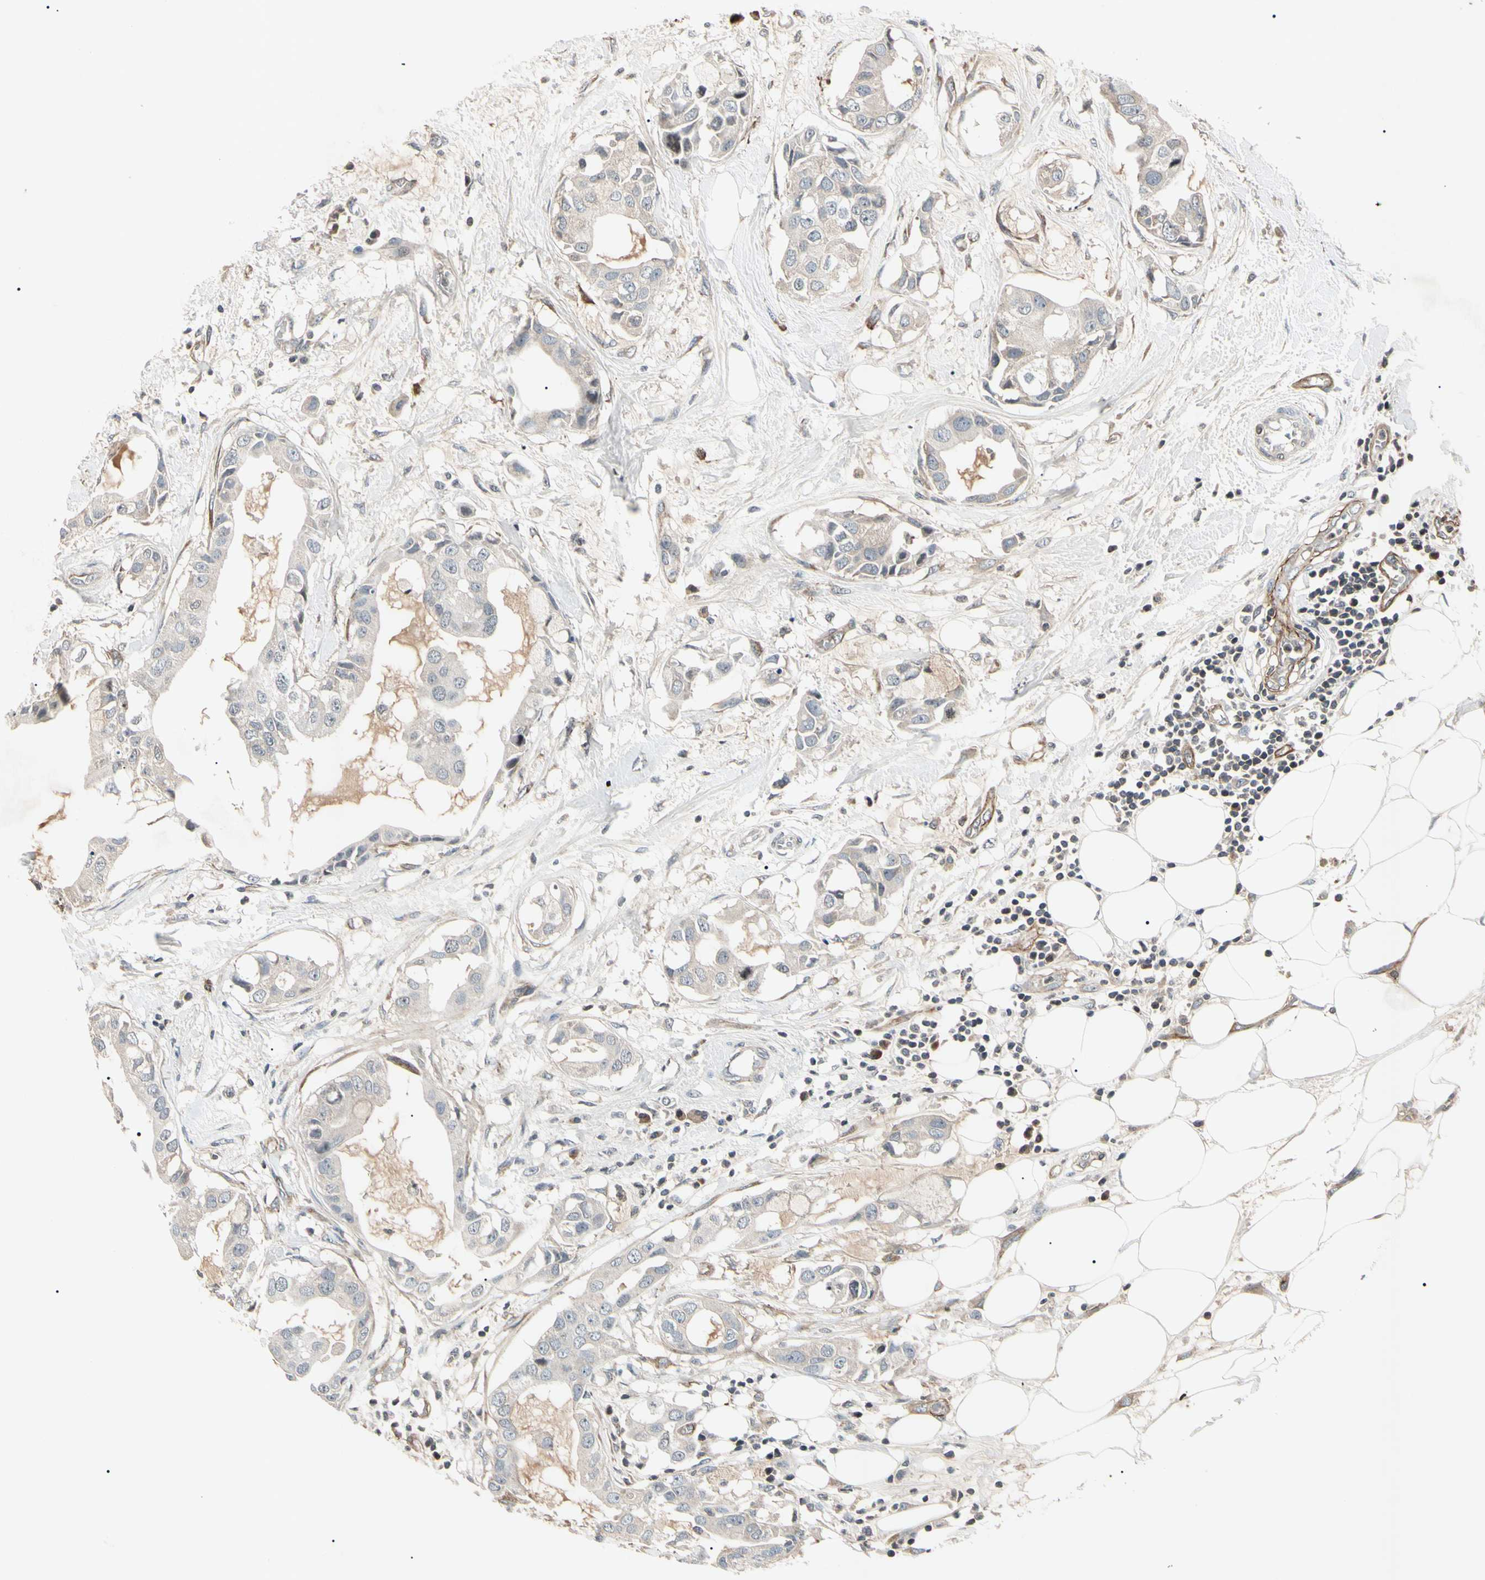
{"staining": {"intensity": "negative", "quantity": "none", "location": "none"}, "tissue": "breast cancer", "cell_type": "Tumor cells", "image_type": "cancer", "snomed": [{"axis": "morphology", "description": "Duct carcinoma"}, {"axis": "topography", "description": "Breast"}], "caption": "Immunohistochemistry photomicrograph of neoplastic tissue: human breast cancer (intraductal carcinoma) stained with DAB reveals no significant protein positivity in tumor cells.", "gene": "AEBP1", "patient": {"sex": "female", "age": 40}}